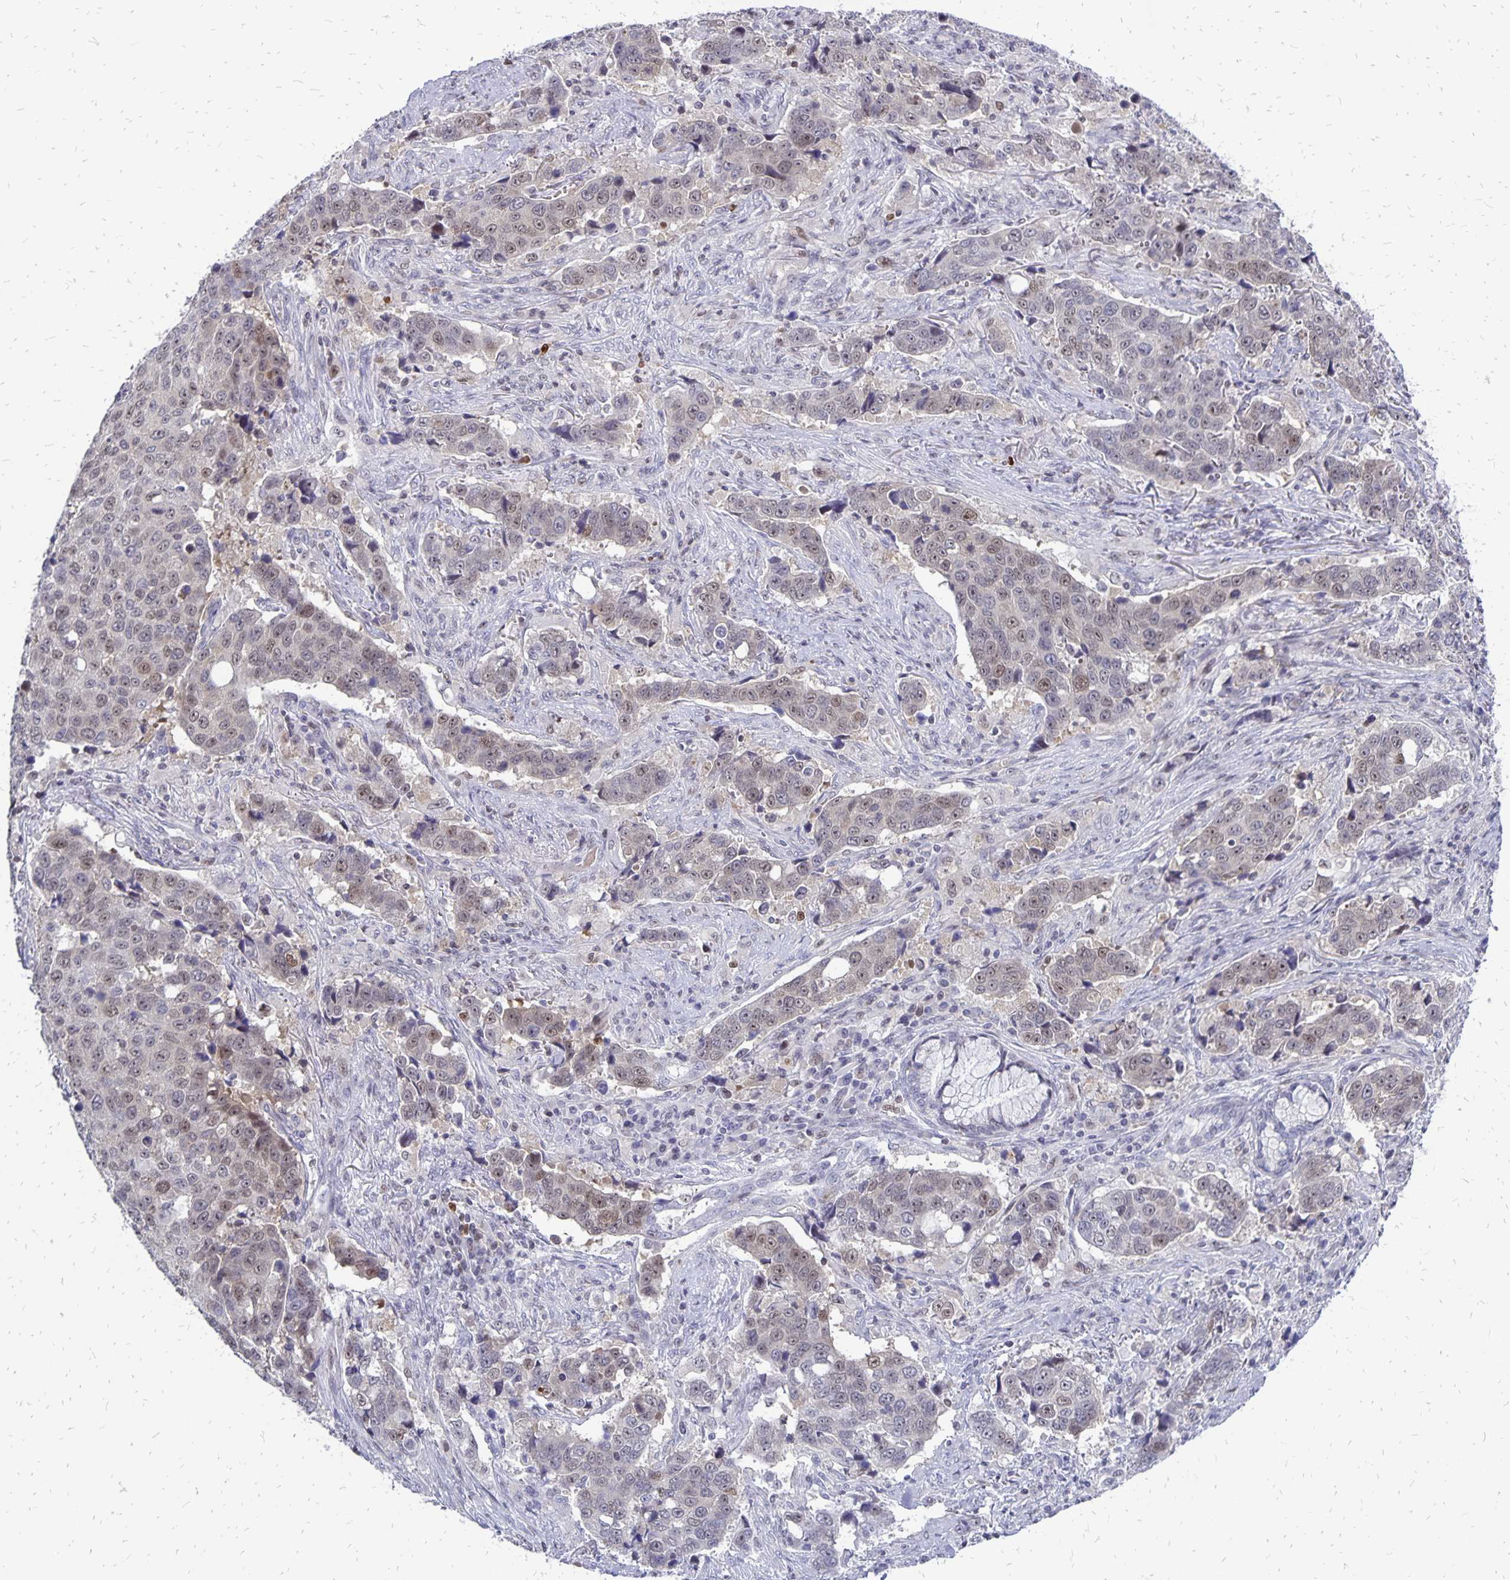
{"staining": {"intensity": "weak", "quantity": "25%-75%", "location": "nuclear"}, "tissue": "lung cancer", "cell_type": "Tumor cells", "image_type": "cancer", "snomed": [{"axis": "morphology", "description": "Squamous cell carcinoma, NOS"}, {"axis": "topography", "description": "Lymph node"}, {"axis": "topography", "description": "Lung"}], "caption": "High-power microscopy captured an IHC image of lung cancer, revealing weak nuclear positivity in approximately 25%-75% of tumor cells. The protein is stained brown, and the nuclei are stained in blue (DAB IHC with brightfield microscopy, high magnification).", "gene": "DCK", "patient": {"sex": "male", "age": 61}}